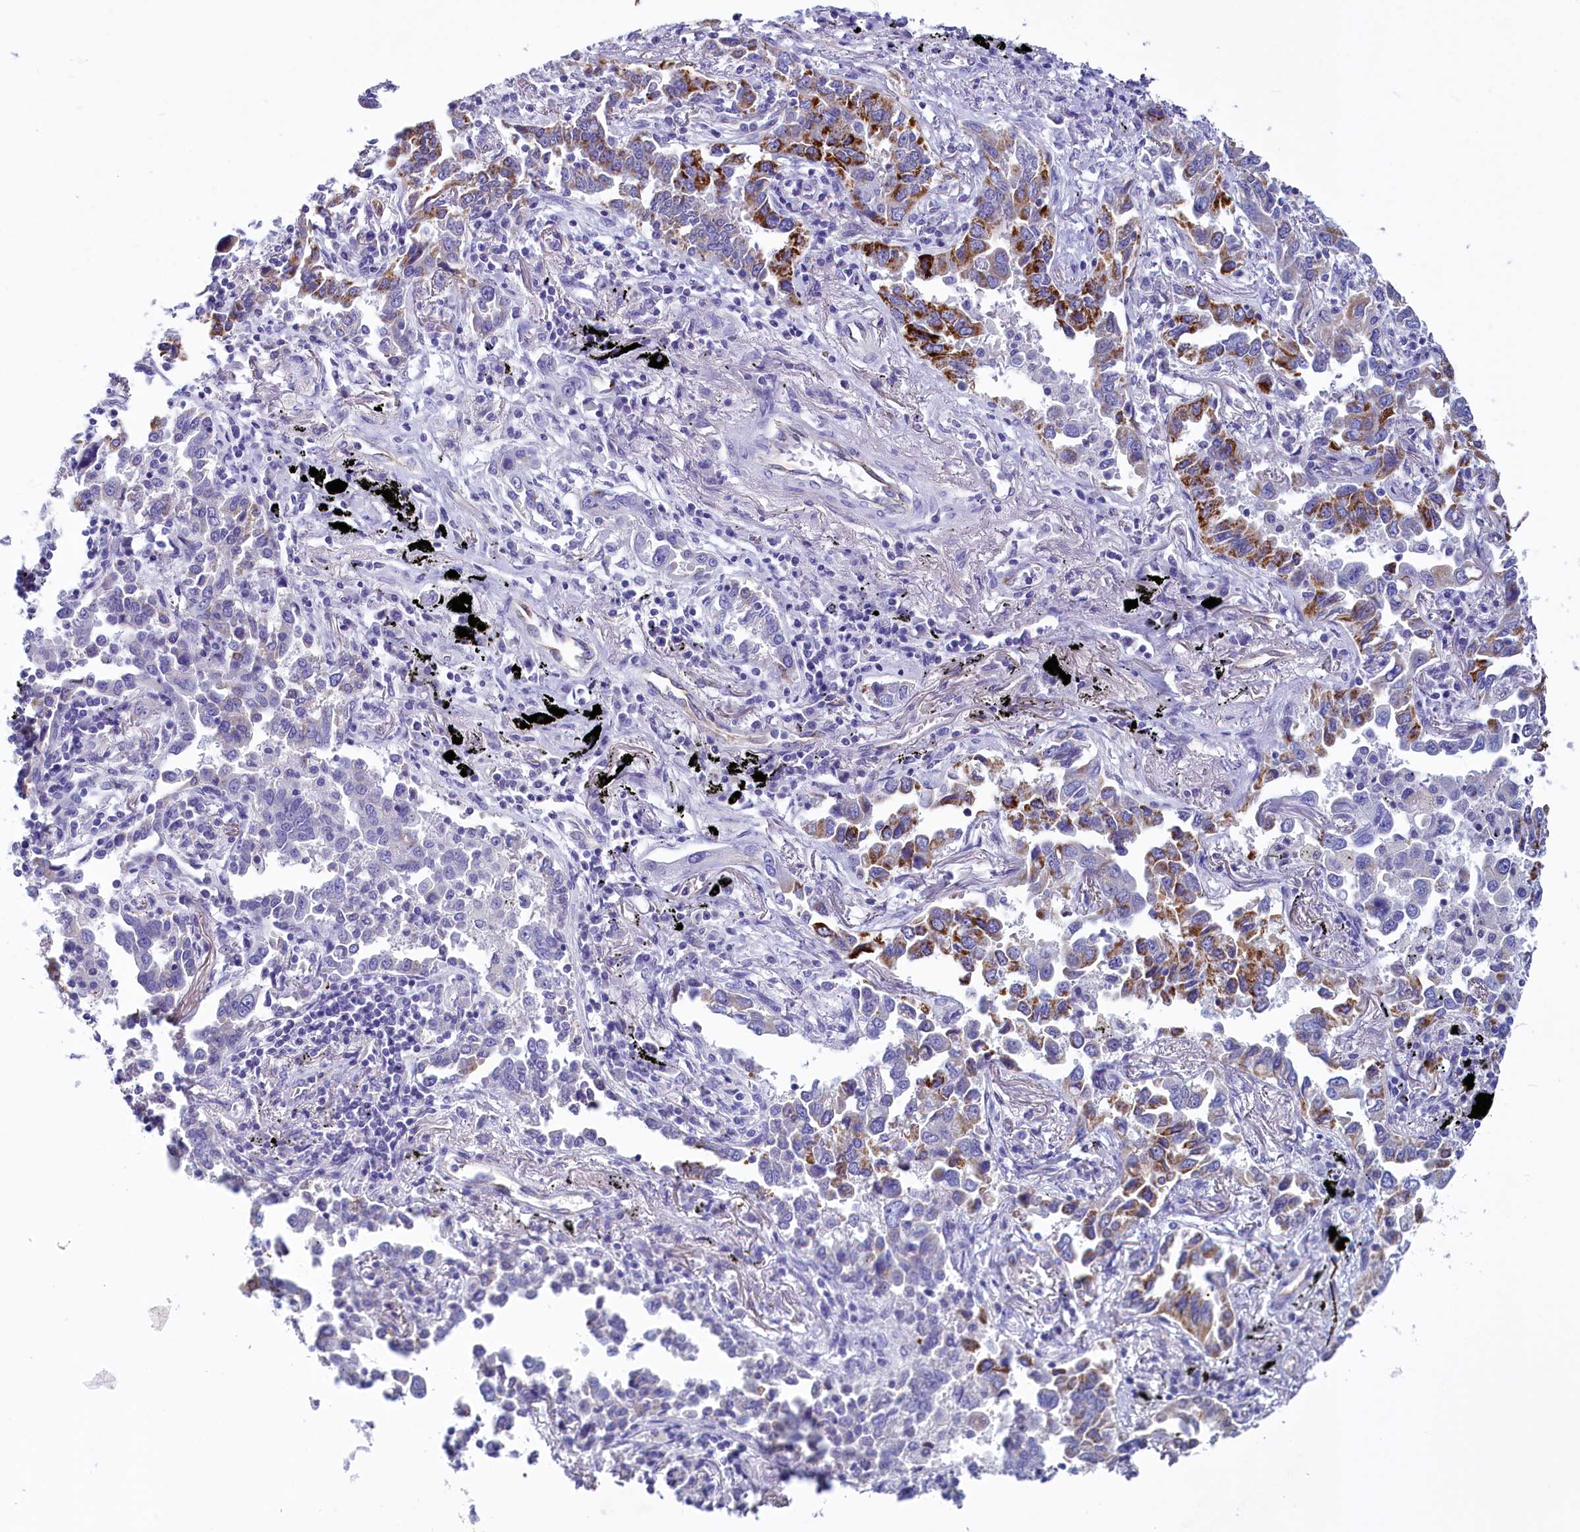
{"staining": {"intensity": "strong", "quantity": "<25%", "location": "cytoplasmic/membranous"}, "tissue": "lung cancer", "cell_type": "Tumor cells", "image_type": "cancer", "snomed": [{"axis": "morphology", "description": "Adenocarcinoma, NOS"}, {"axis": "topography", "description": "Lung"}], "caption": "The micrograph reveals immunohistochemical staining of adenocarcinoma (lung). There is strong cytoplasmic/membranous expression is appreciated in about <25% of tumor cells.", "gene": "INSC", "patient": {"sex": "male", "age": 67}}